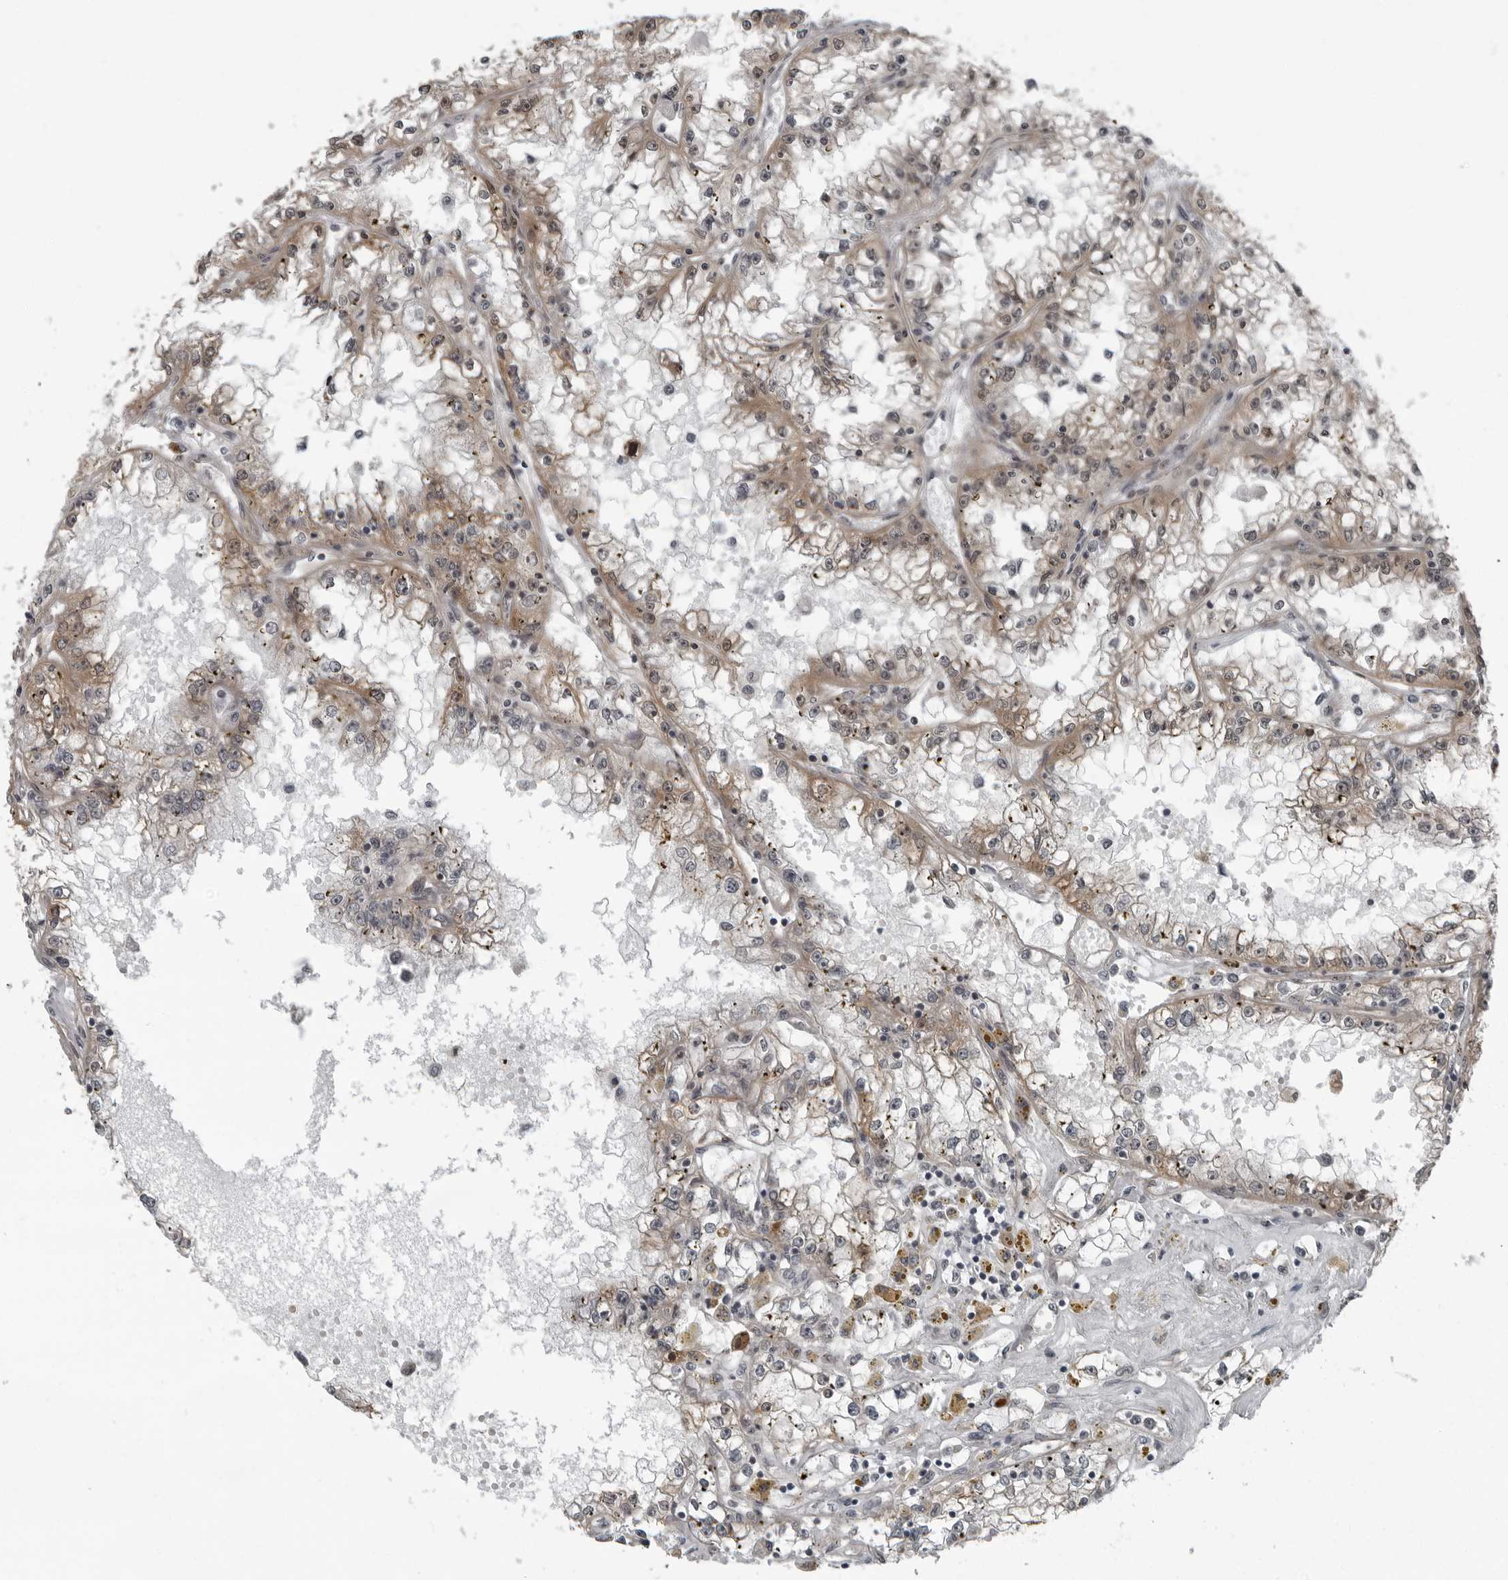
{"staining": {"intensity": "weak", "quantity": ">75%", "location": "cytoplasmic/membranous"}, "tissue": "renal cancer", "cell_type": "Tumor cells", "image_type": "cancer", "snomed": [{"axis": "morphology", "description": "Adenocarcinoma, NOS"}, {"axis": "topography", "description": "Kidney"}], "caption": "Protein staining displays weak cytoplasmic/membranous expression in approximately >75% of tumor cells in renal adenocarcinoma.", "gene": "FAM102B", "patient": {"sex": "male", "age": 56}}